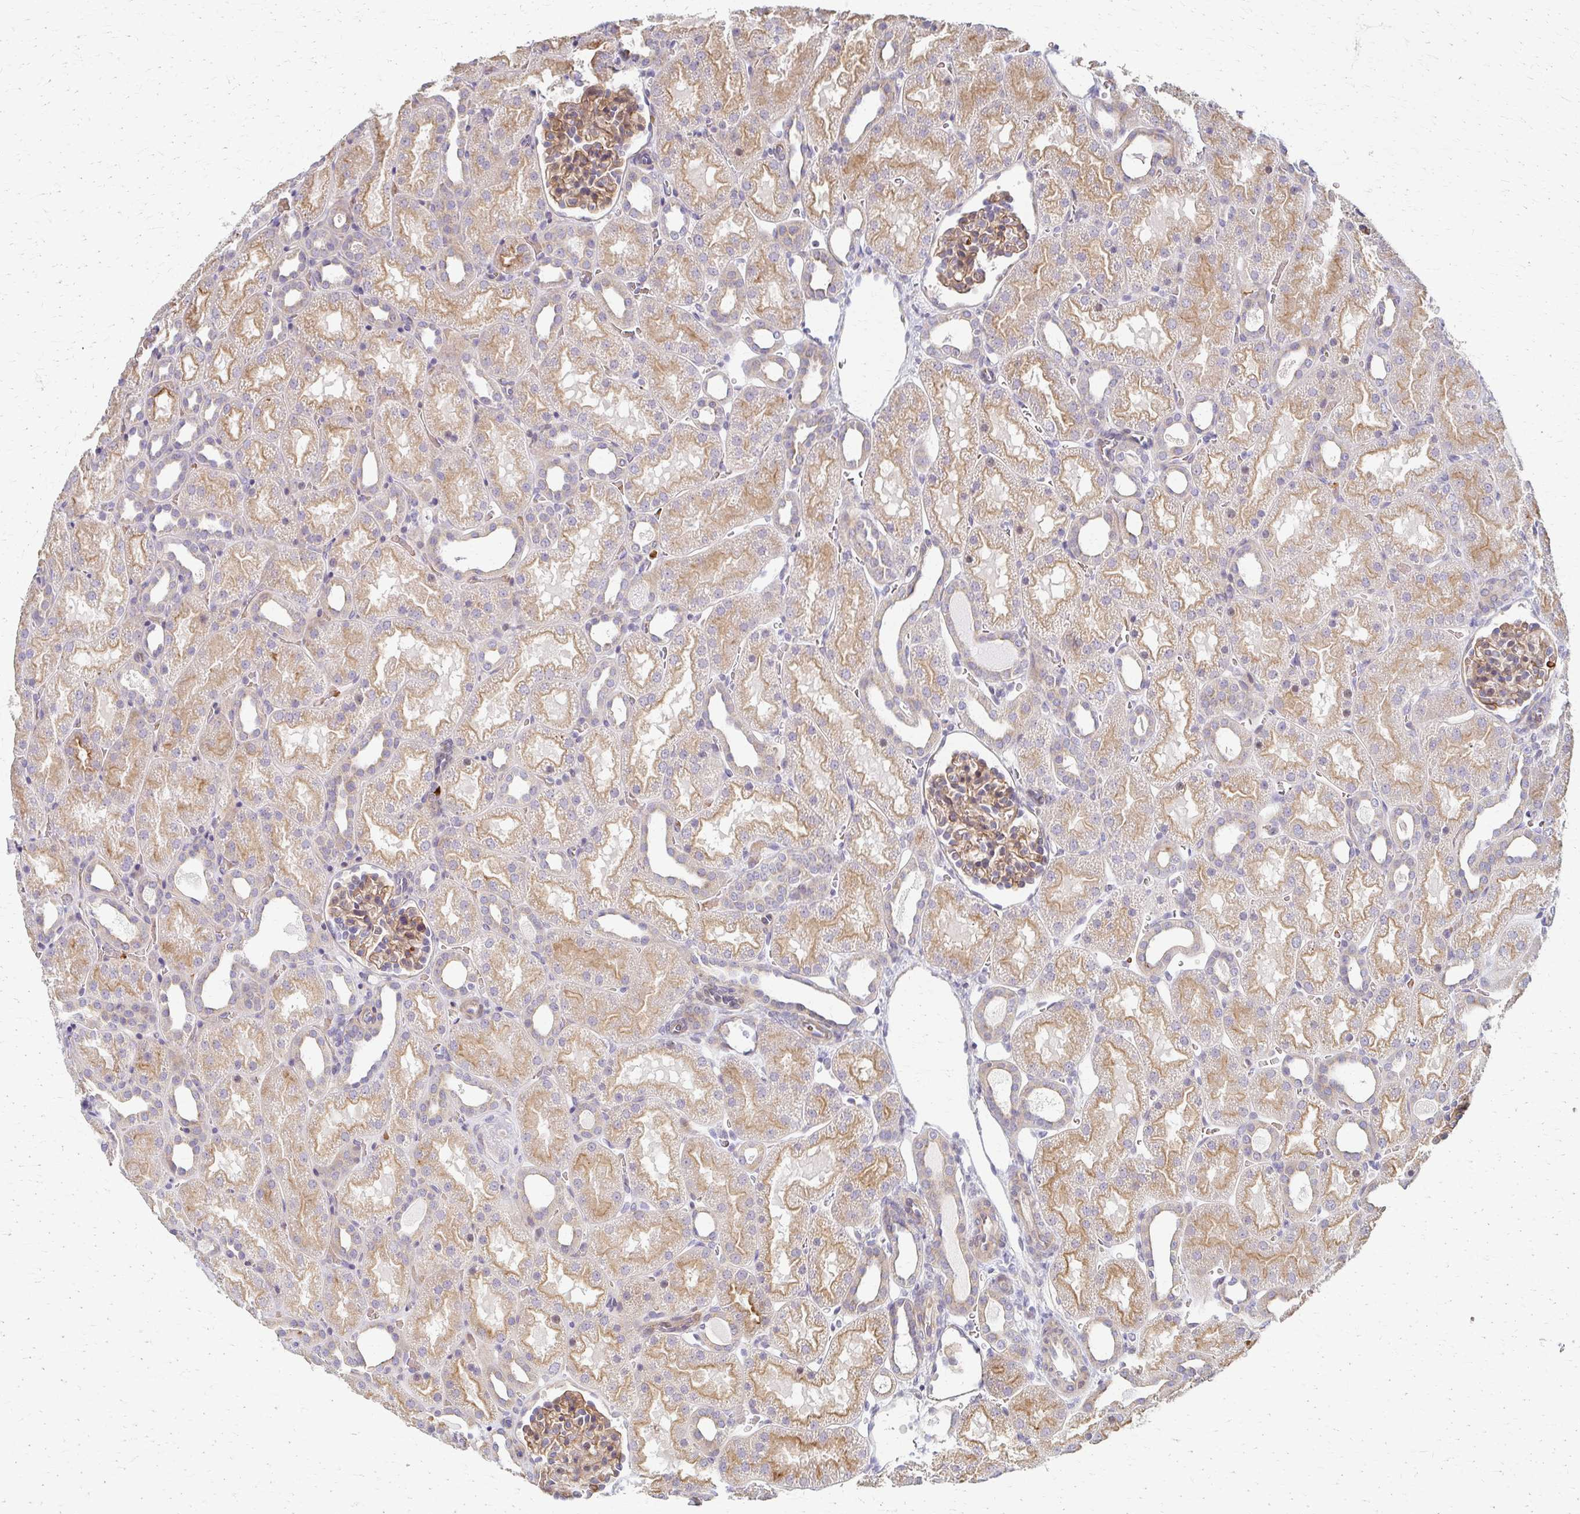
{"staining": {"intensity": "moderate", "quantity": ">75%", "location": "cytoplasmic/membranous"}, "tissue": "kidney", "cell_type": "Cells in glomeruli", "image_type": "normal", "snomed": [{"axis": "morphology", "description": "Normal tissue, NOS"}, {"axis": "topography", "description": "Kidney"}], "caption": "High-power microscopy captured an immunohistochemistry image of normal kidney, revealing moderate cytoplasmic/membranous expression in approximately >75% of cells in glomeruli.", "gene": "SKA2", "patient": {"sex": "male", "age": 2}}